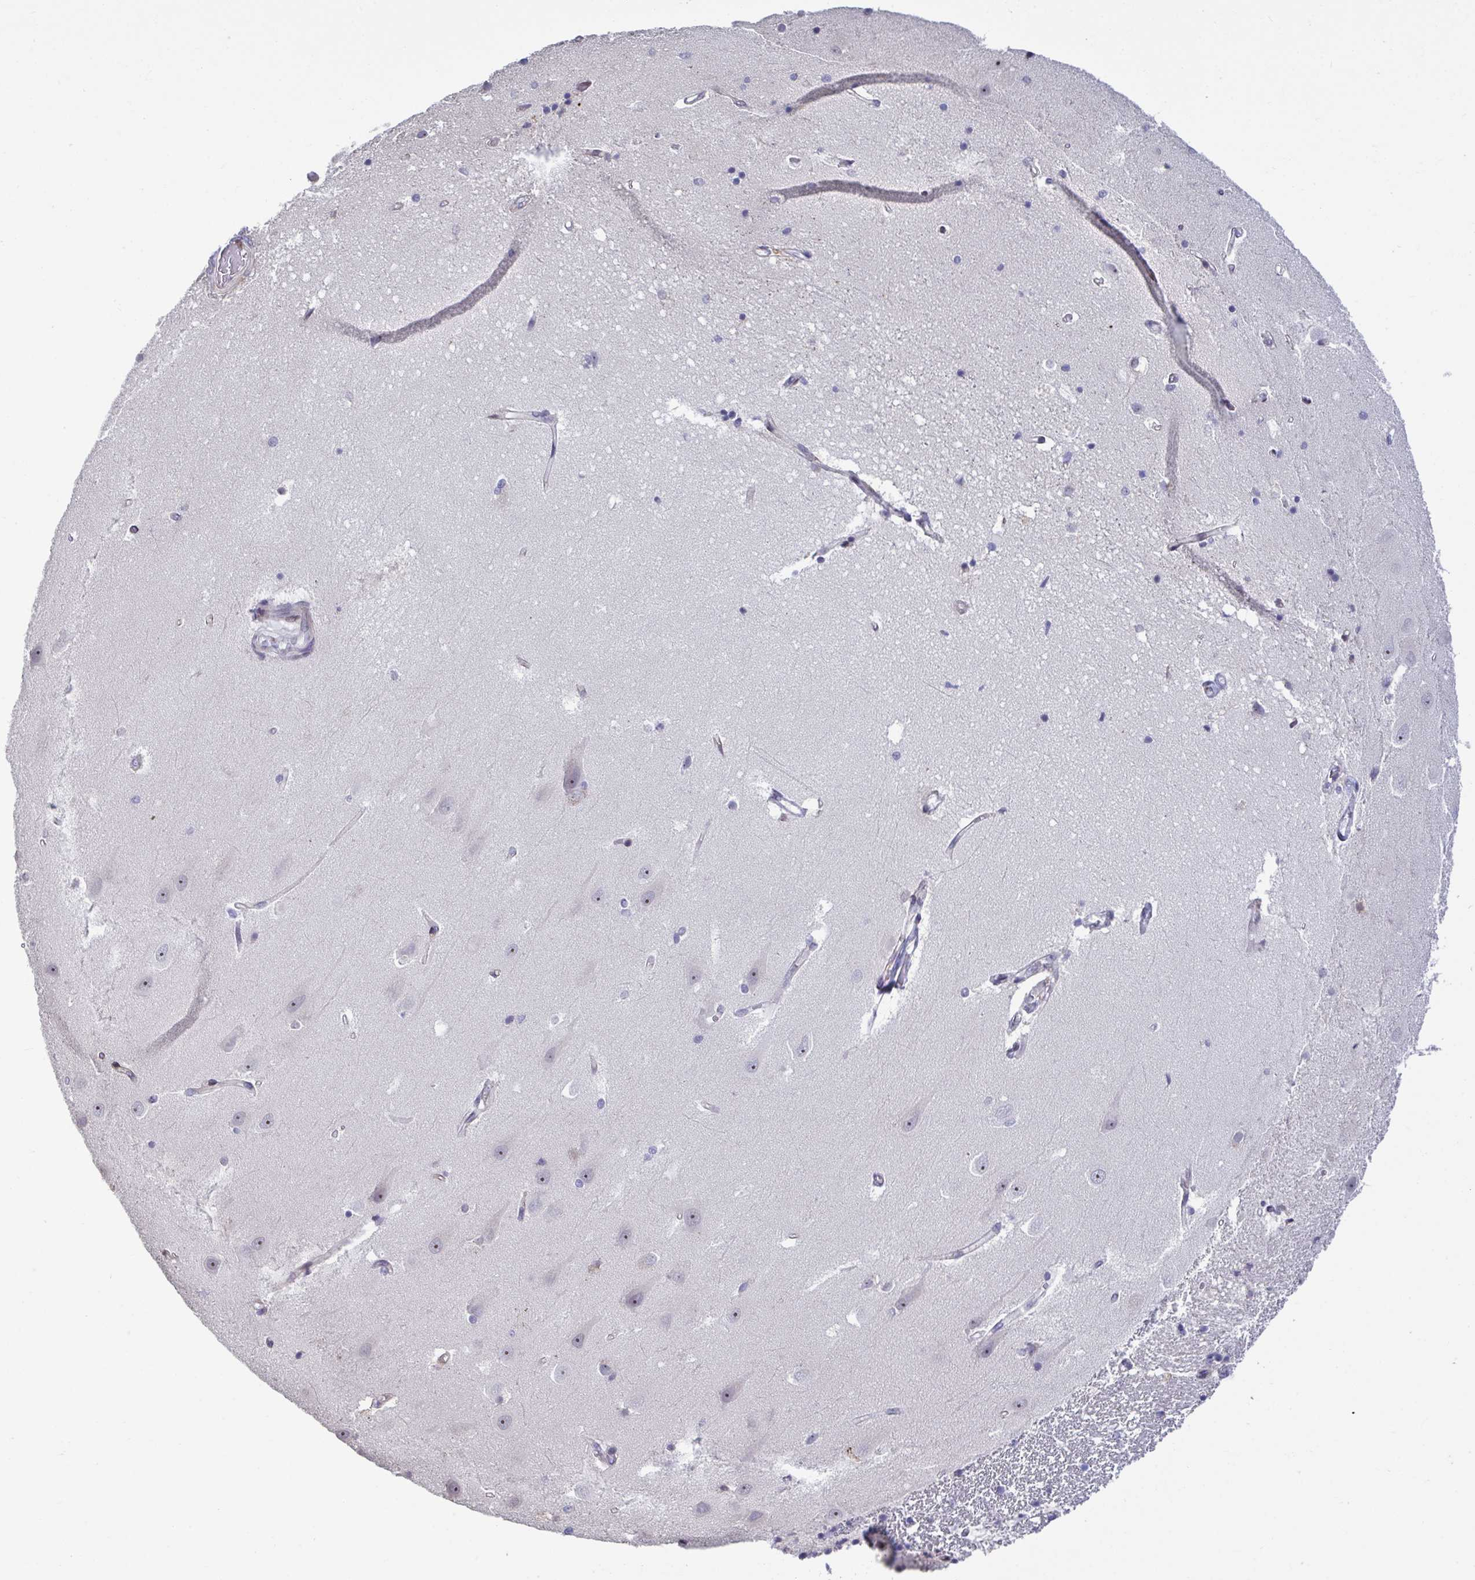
{"staining": {"intensity": "negative", "quantity": "none", "location": "none"}, "tissue": "hippocampus", "cell_type": "Glial cells", "image_type": "normal", "snomed": [{"axis": "morphology", "description": "Normal tissue, NOS"}, {"axis": "topography", "description": "Hippocampus"}], "caption": "Protein analysis of unremarkable hippocampus shows no significant staining in glial cells.", "gene": "PELI1", "patient": {"sex": "male", "age": 63}}